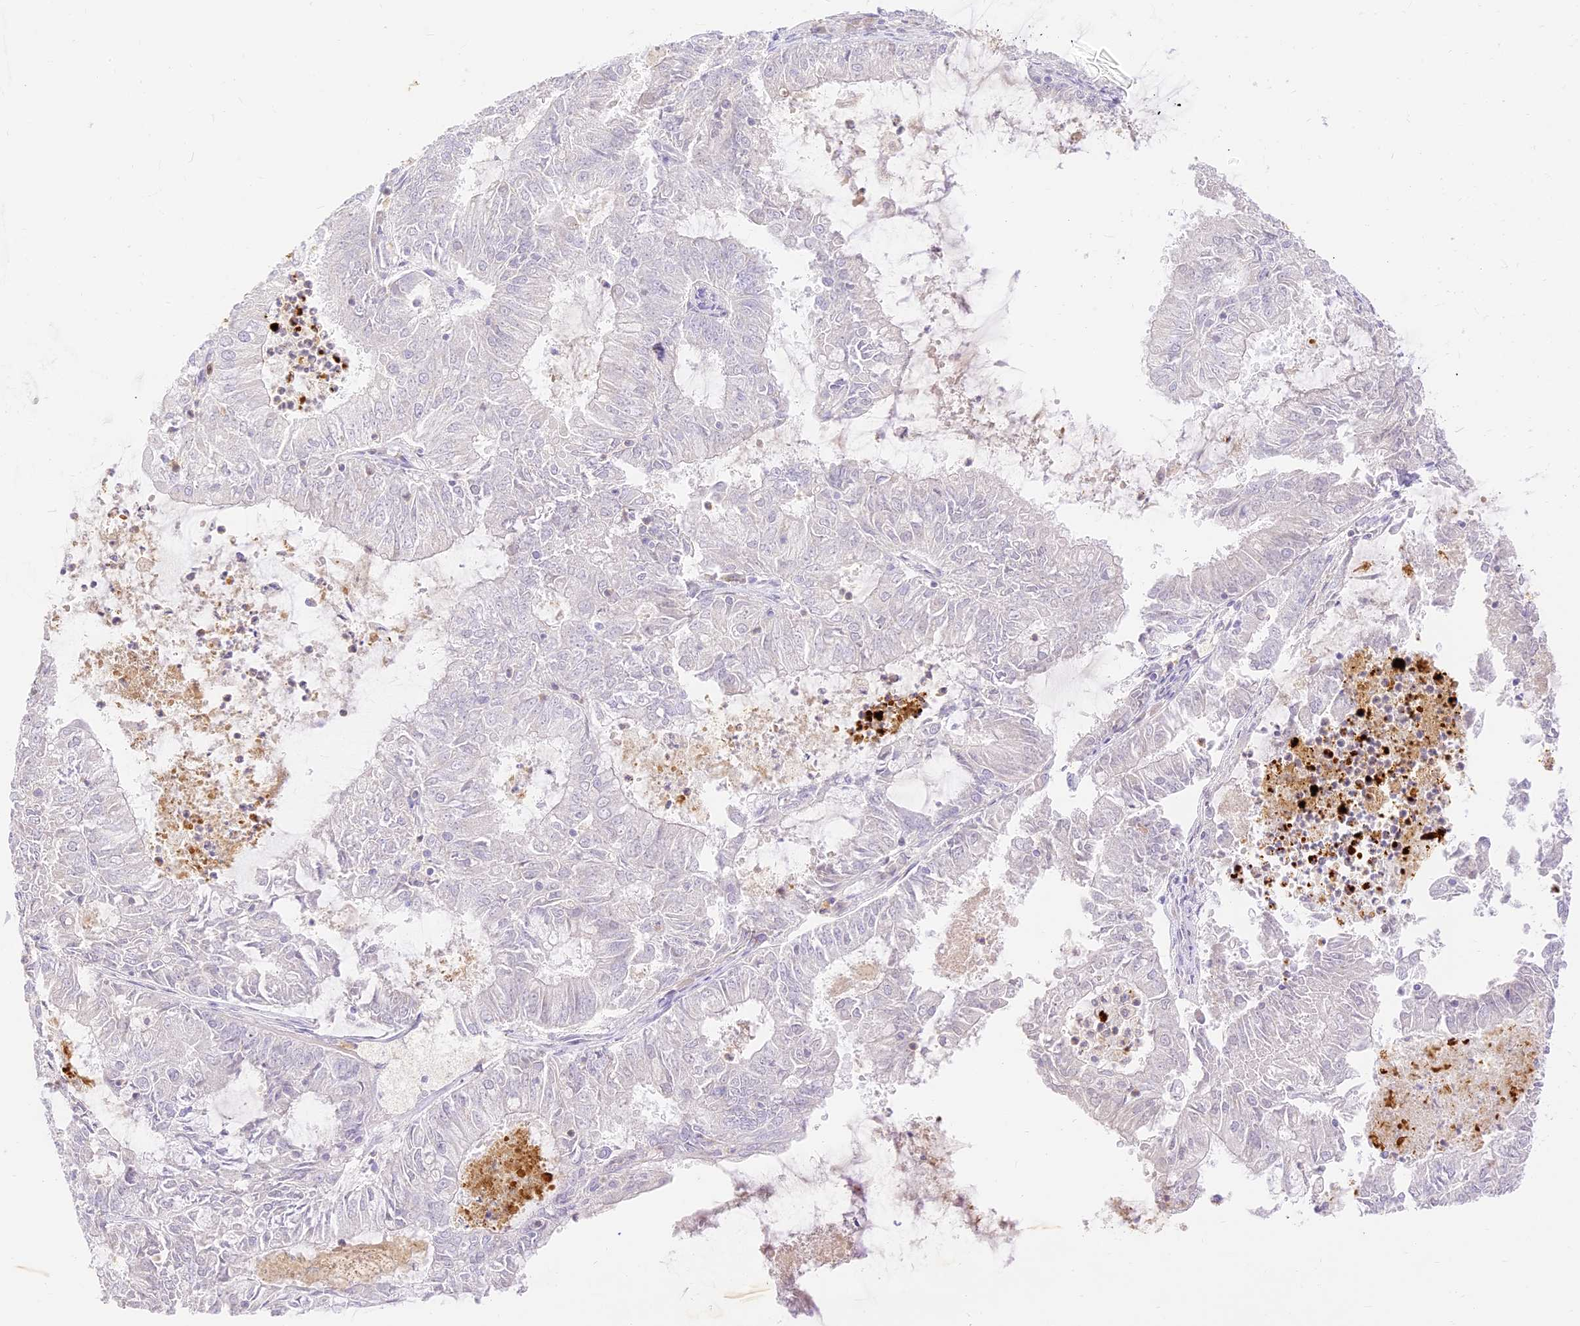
{"staining": {"intensity": "negative", "quantity": "none", "location": "none"}, "tissue": "endometrial cancer", "cell_type": "Tumor cells", "image_type": "cancer", "snomed": [{"axis": "morphology", "description": "Adenocarcinoma, NOS"}, {"axis": "topography", "description": "Endometrium"}], "caption": "The photomicrograph displays no staining of tumor cells in endometrial cancer.", "gene": "SEC13", "patient": {"sex": "female", "age": 57}}